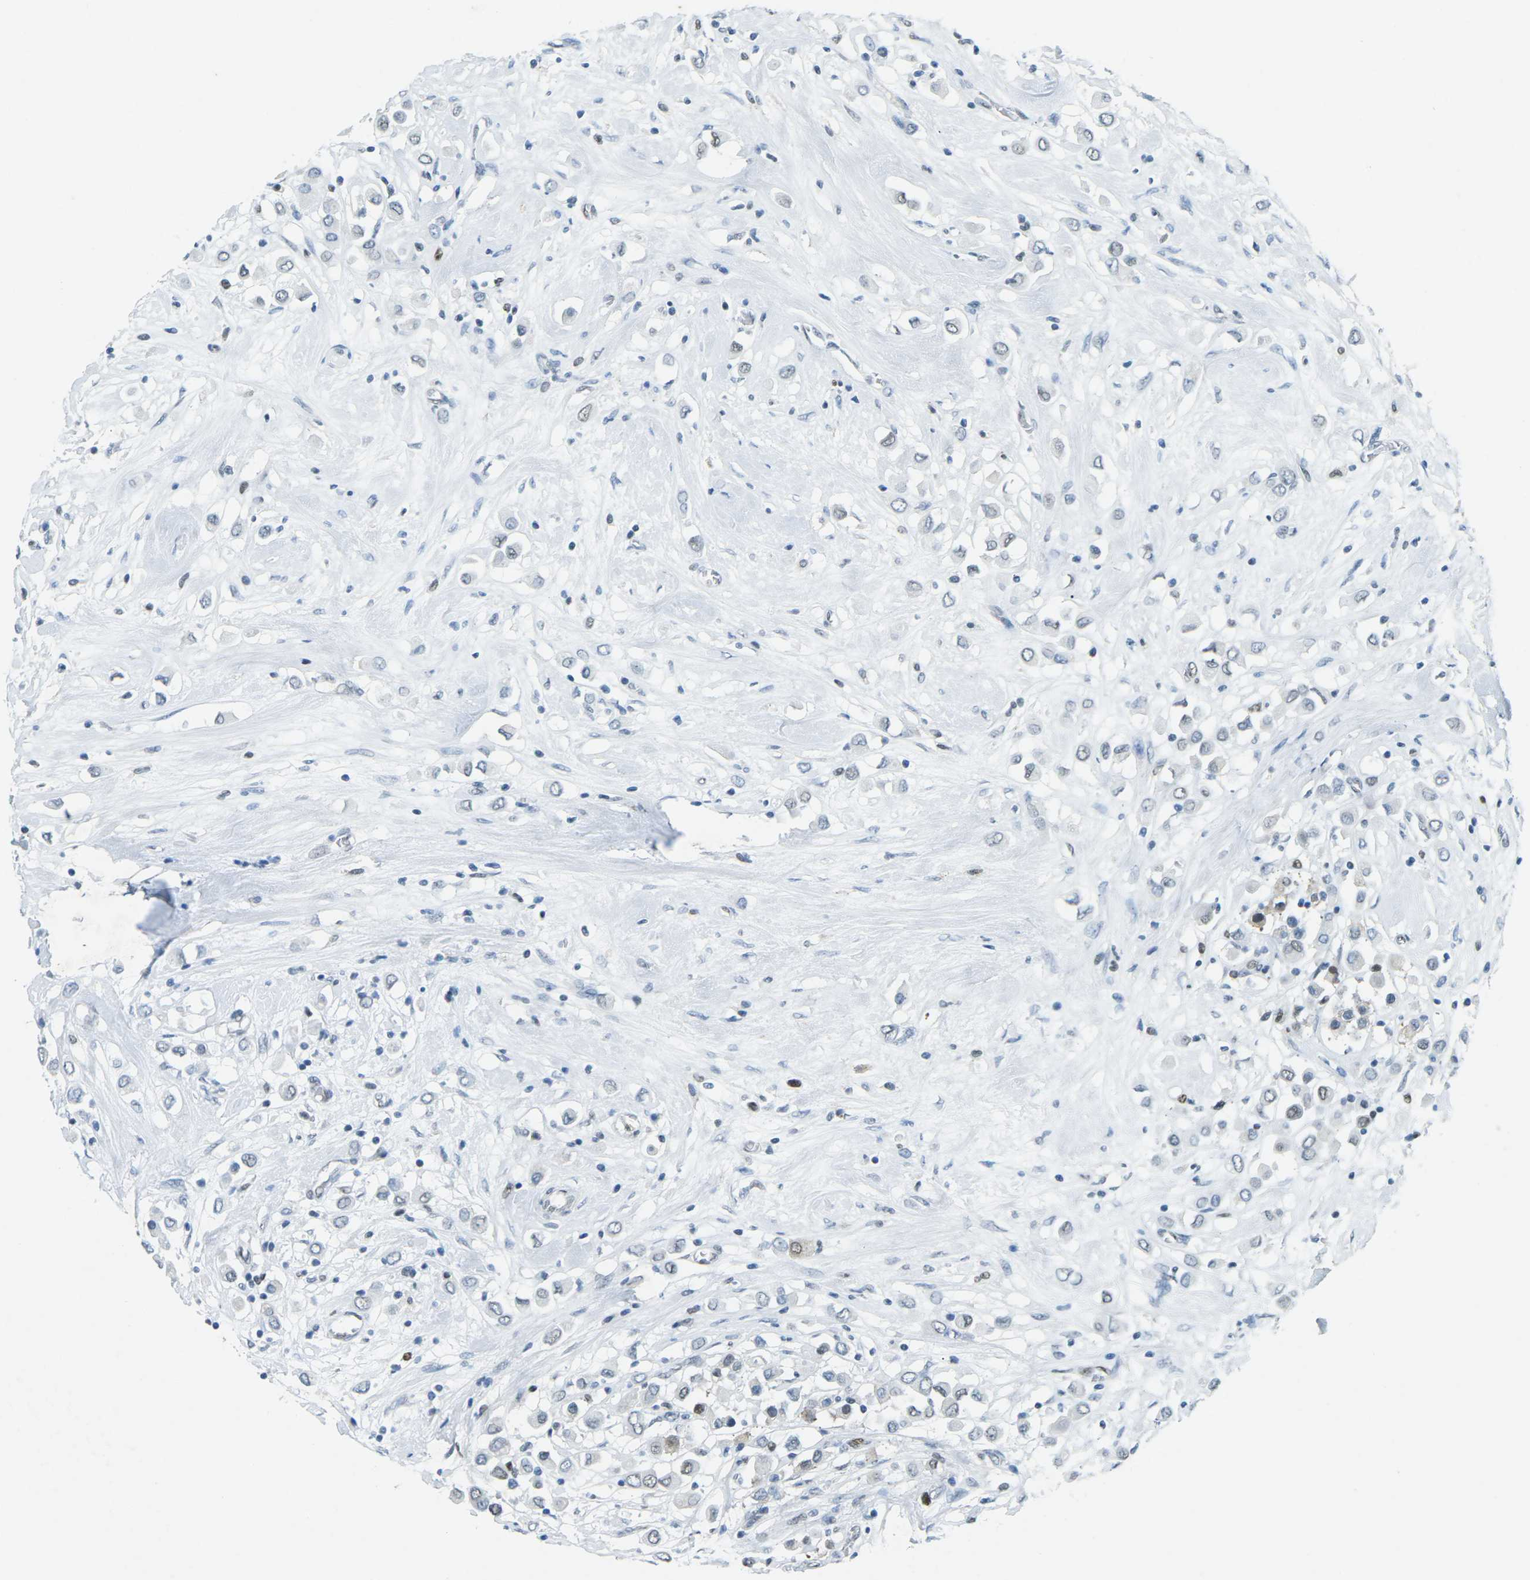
{"staining": {"intensity": "moderate", "quantity": "25%-75%", "location": "nuclear"}, "tissue": "breast cancer", "cell_type": "Tumor cells", "image_type": "cancer", "snomed": [{"axis": "morphology", "description": "Duct carcinoma"}, {"axis": "topography", "description": "Breast"}], "caption": "Protein analysis of breast invasive ductal carcinoma tissue displays moderate nuclear positivity in approximately 25%-75% of tumor cells. Immunohistochemistry (ihc) stains the protein of interest in brown and the nuclei are stained blue.", "gene": "RB1", "patient": {"sex": "female", "age": 61}}